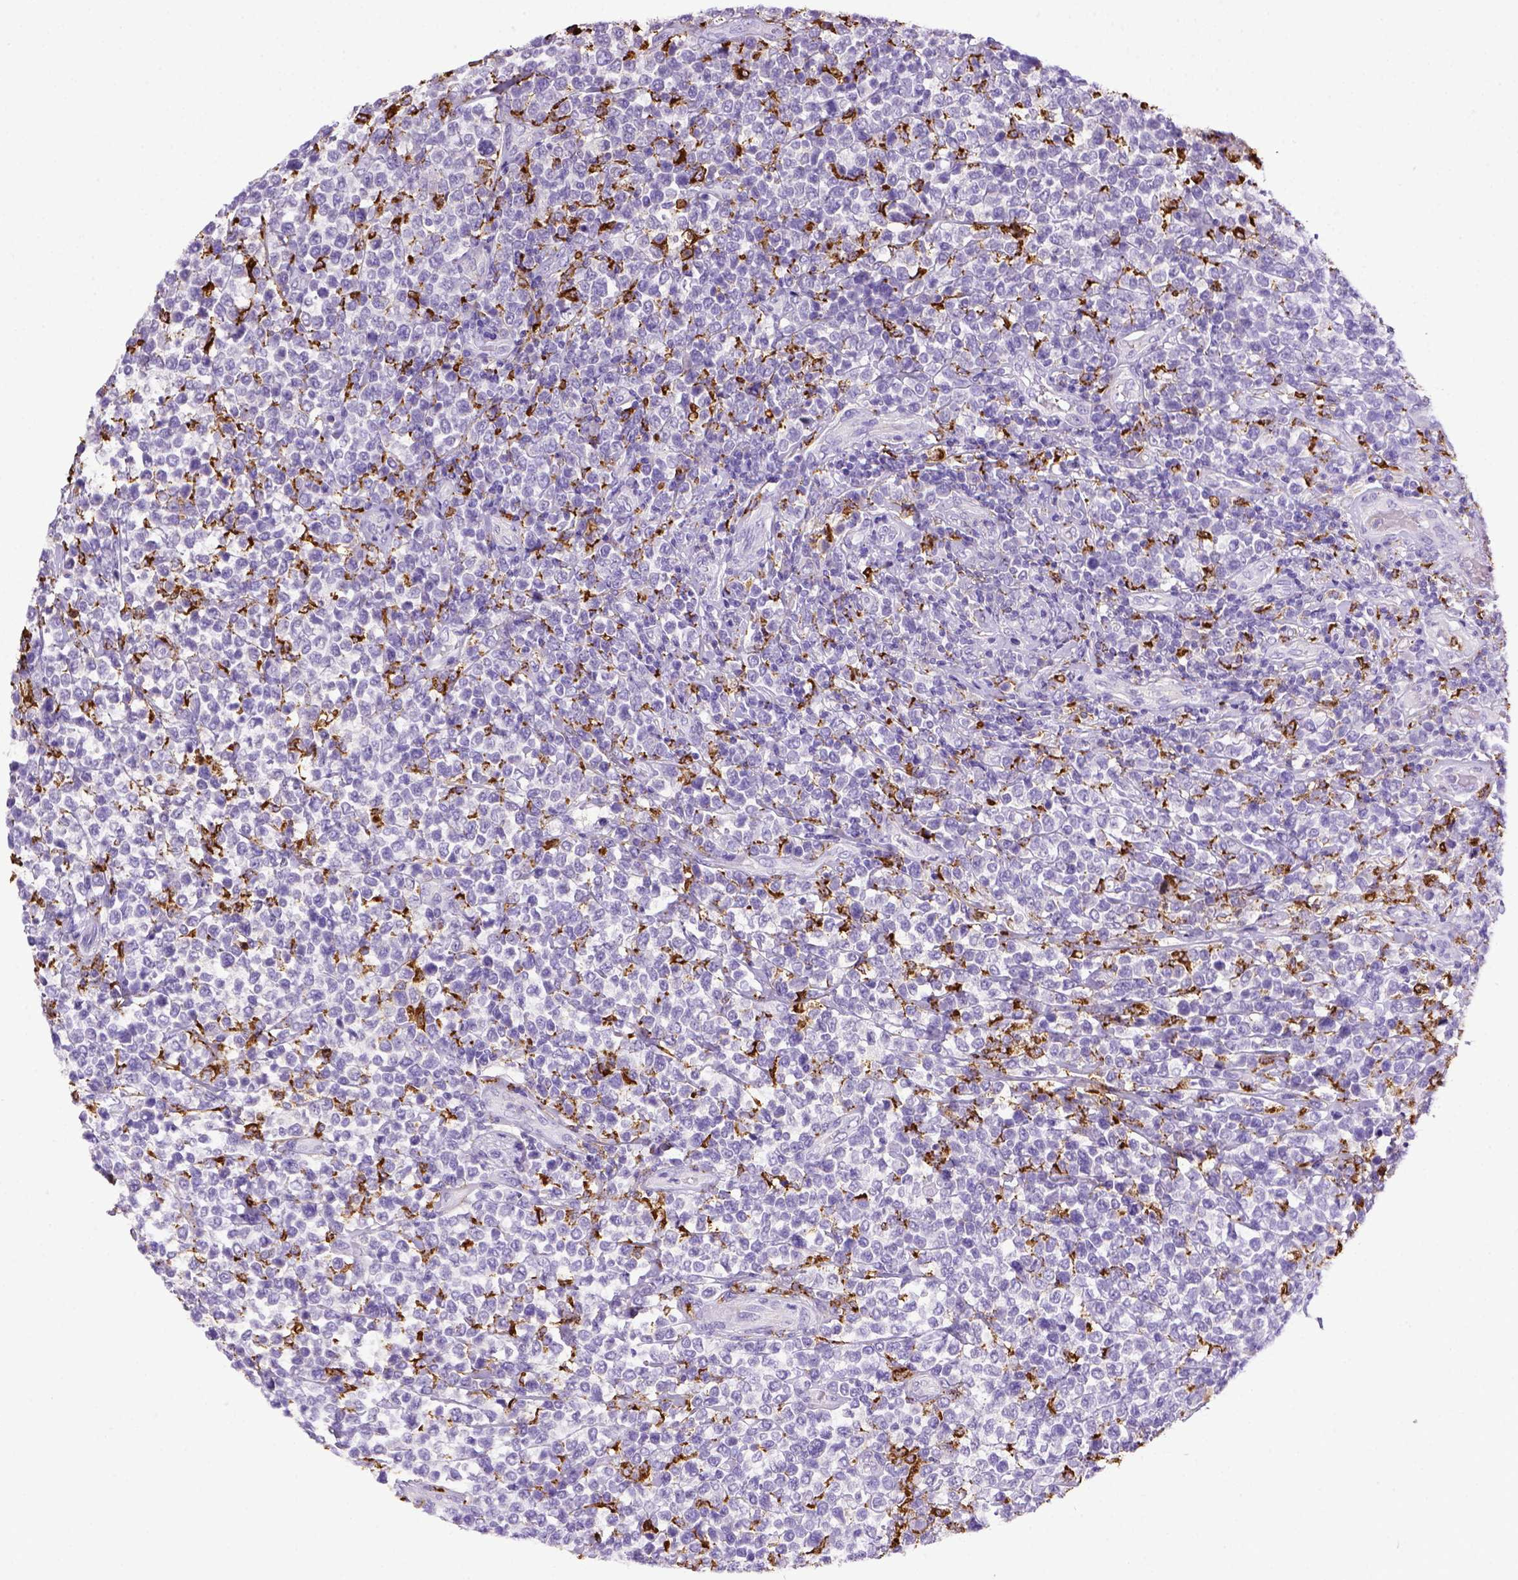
{"staining": {"intensity": "negative", "quantity": "none", "location": "none"}, "tissue": "lymphoma", "cell_type": "Tumor cells", "image_type": "cancer", "snomed": [{"axis": "morphology", "description": "Malignant lymphoma, non-Hodgkin's type, High grade"}, {"axis": "topography", "description": "Soft tissue"}], "caption": "Micrograph shows no significant protein staining in tumor cells of malignant lymphoma, non-Hodgkin's type (high-grade).", "gene": "CD68", "patient": {"sex": "female", "age": 56}}